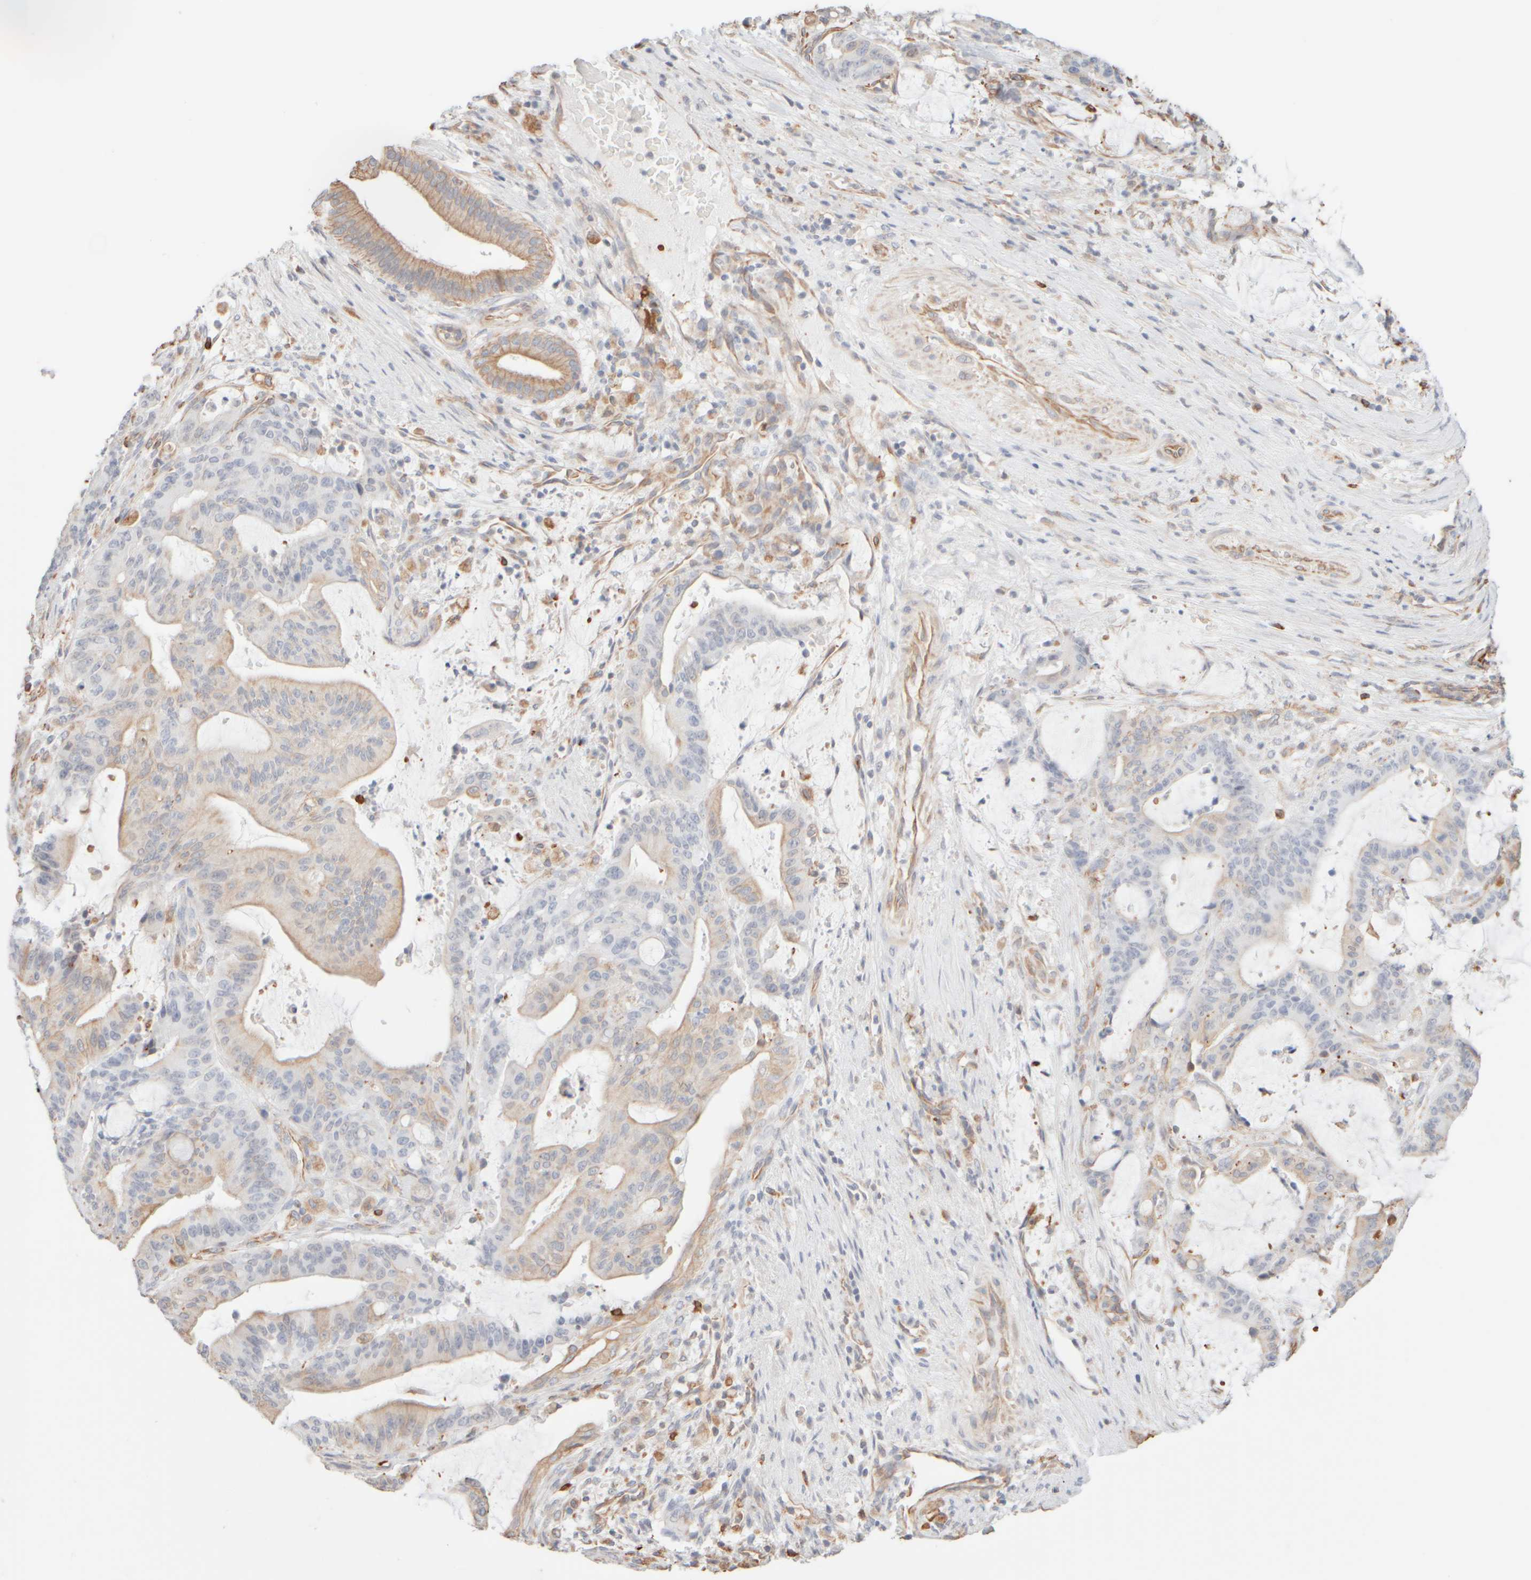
{"staining": {"intensity": "weak", "quantity": "25%-75%", "location": "cytoplasmic/membranous"}, "tissue": "liver cancer", "cell_type": "Tumor cells", "image_type": "cancer", "snomed": [{"axis": "morphology", "description": "Normal tissue, NOS"}, {"axis": "morphology", "description": "Cholangiocarcinoma"}, {"axis": "topography", "description": "Liver"}, {"axis": "topography", "description": "Peripheral nerve tissue"}], "caption": "Human liver cholangiocarcinoma stained for a protein (brown) displays weak cytoplasmic/membranous positive positivity in approximately 25%-75% of tumor cells.", "gene": "KRT15", "patient": {"sex": "female", "age": 73}}